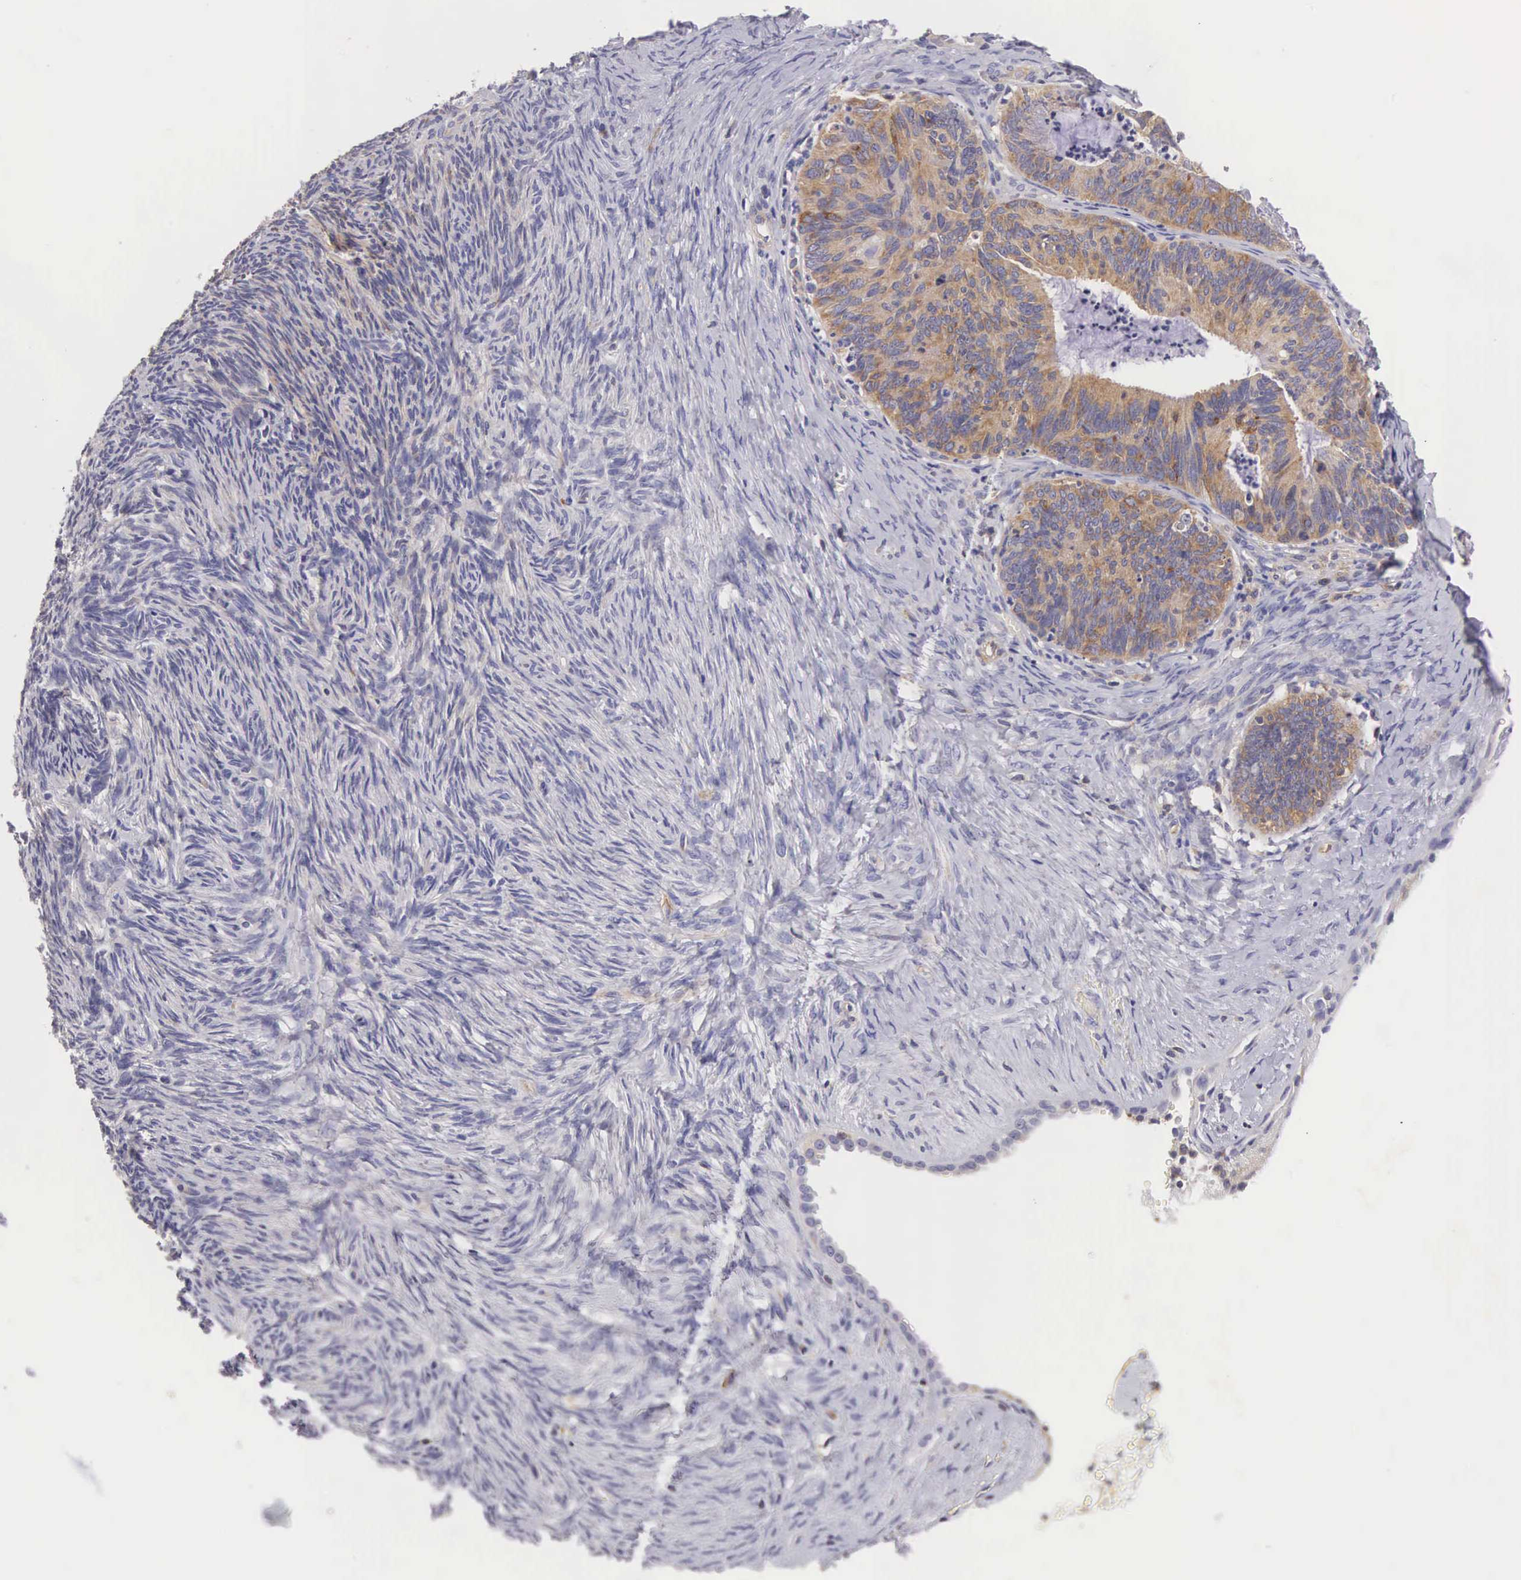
{"staining": {"intensity": "moderate", "quantity": "25%-75%", "location": "cytoplasmic/membranous"}, "tissue": "ovarian cancer", "cell_type": "Tumor cells", "image_type": "cancer", "snomed": [{"axis": "morphology", "description": "Carcinoma, endometroid"}, {"axis": "topography", "description": "Ovary"}], "caption": "This histopathology image exhibits IHC staining of human endometroid carcinoma (ovarian), with medium moderate cytoplasmic/membranous expression in about 25%-75% of tumor cells.", "gene": "OSBPL3", "patient": {"sex": "female", "age": 52}}